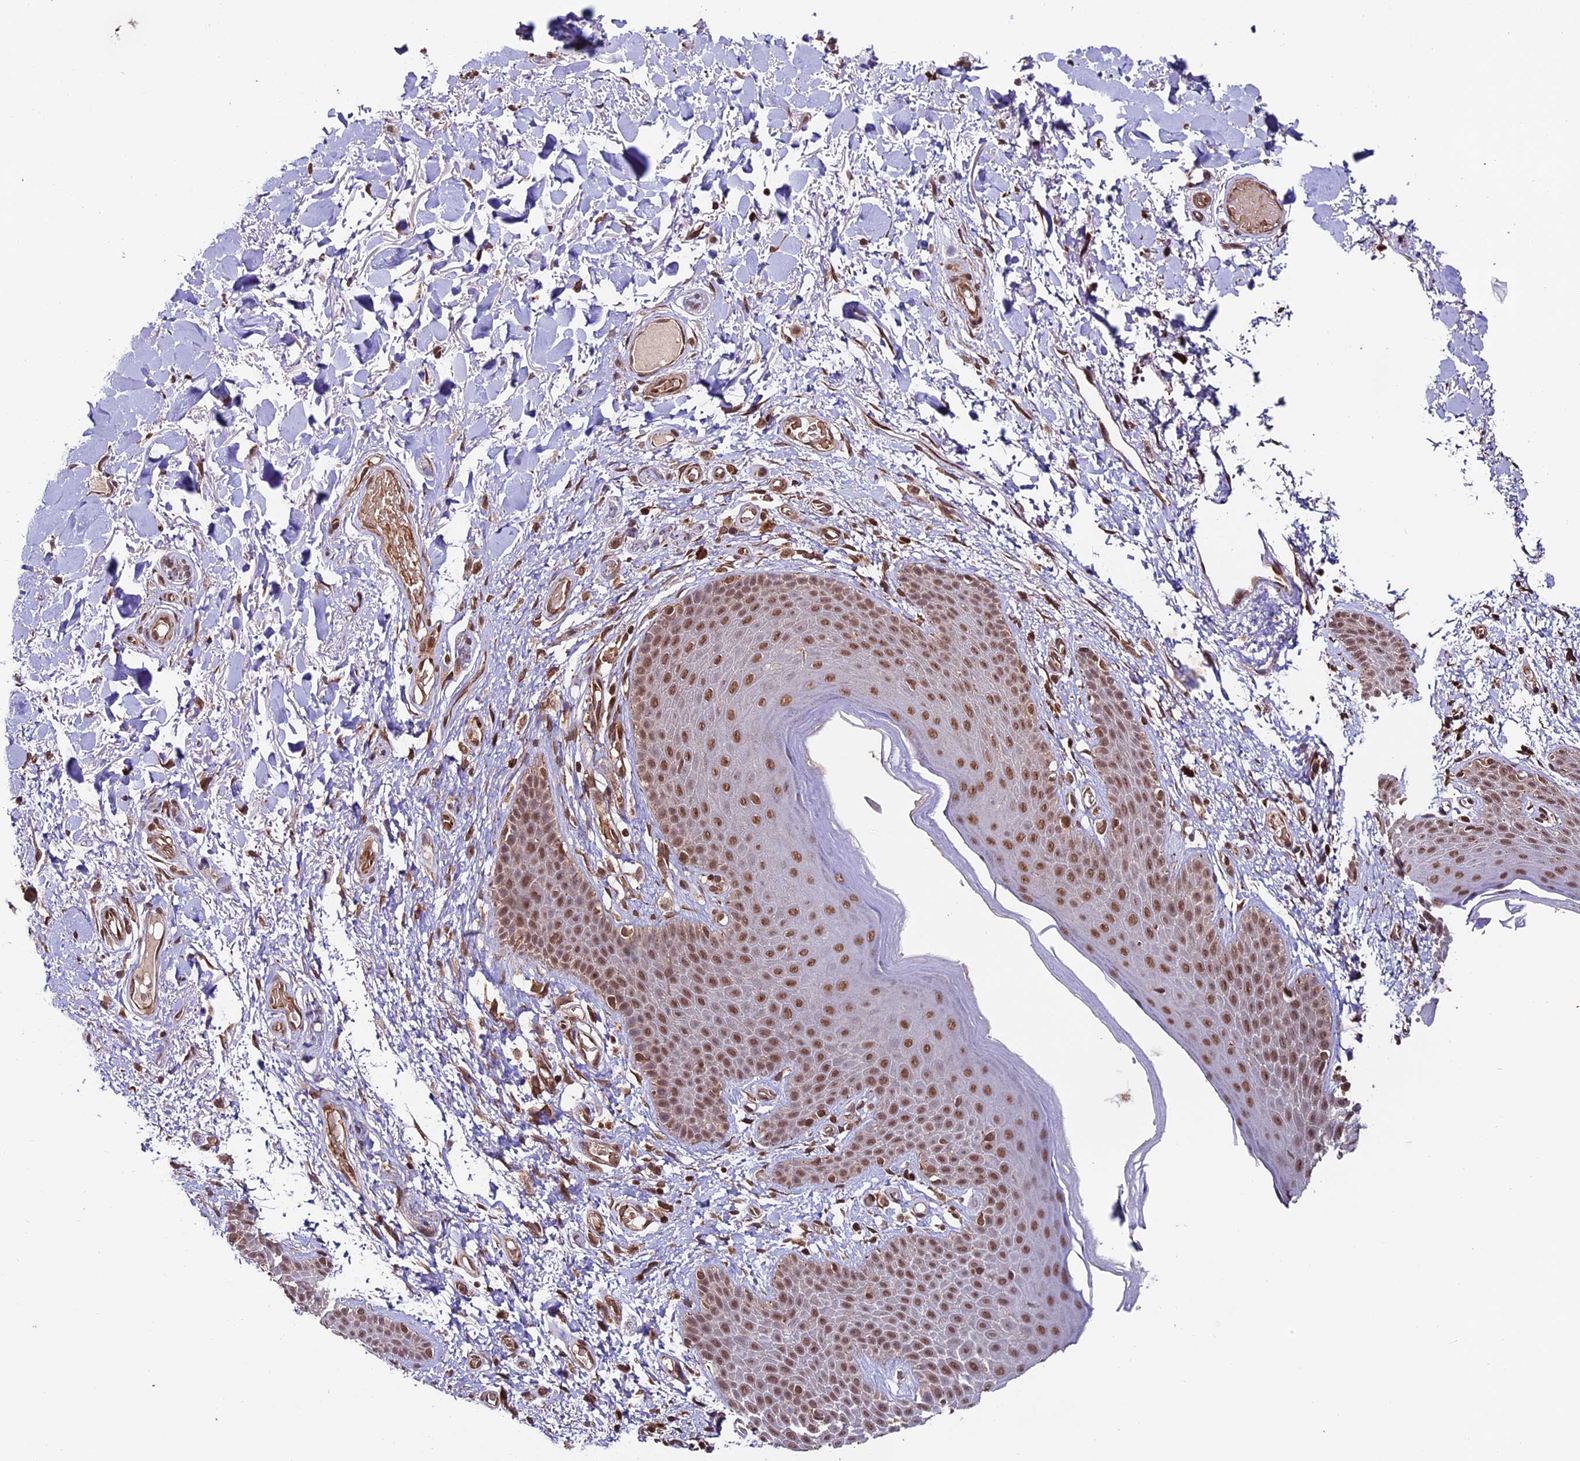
{"staining": {"intensity": "moderate", "quantity": ">75%", "location": "nuclear"}, "tissue": "skin", "cell_type": "Epidermal cells", "image_type": "normal", "snomed": [{"axis": "morphology", "description": "Normal tissue, NOS"}, {"axis": "topography", "description": "Anal"}], "caption": "Skin stained with DAB (3,3'-diaminobenzidine) immunohistochemistry (IHC) exhibits medium levels of moderate nuclear staining in approximately >75% of epidermal cells. (IHC, brightfield microscopy, high magnification).", "gene": "CABIN1", "patient": {"sex": "male", "age": 74}}